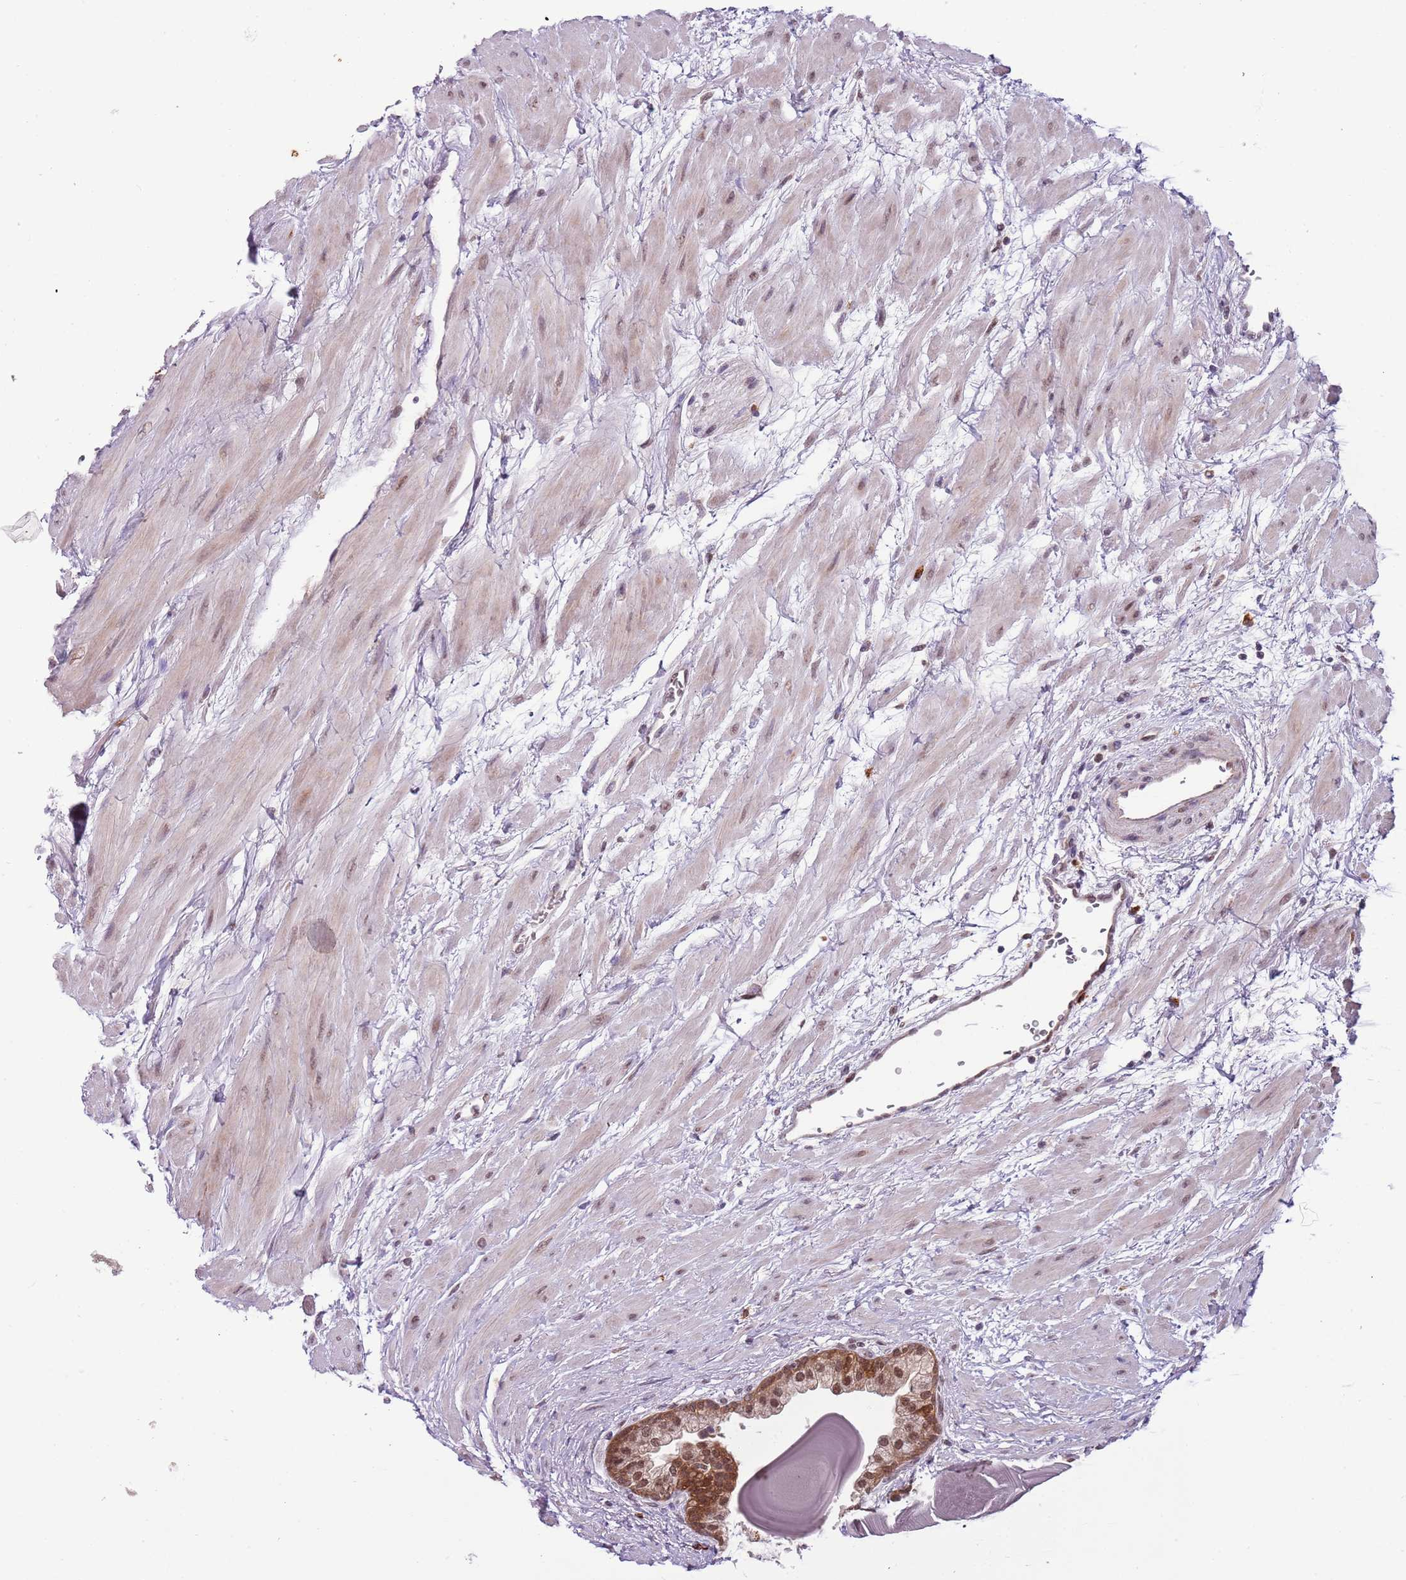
{"staining": {"intensity": "moderate", "quantity": ">75%", "location": "cytoplasmic/membranous,nuclear"}, "tissue": "prostate", "cell_type": "Glandular cells", "image_type": "normal", "snomed": [{"axis": "morphology", "description": "Normal tissue, NOS"}, {"axis": "topography", "description": "Prostate"}], "caption": "IHC (DAB (3,3'-diaminobenzidine)) staining of unremarkable prostate demonstrates moderate cytoplasmic/membranous,nuclear protein expression in about >75% of glandular cells. Using DAB (brown) and hematoxylin (blue) stains, captured at high magnification using brightfield microscopy.", "gene": "FAM120AOS", "patient": {"sex": "male", "age": 48}}